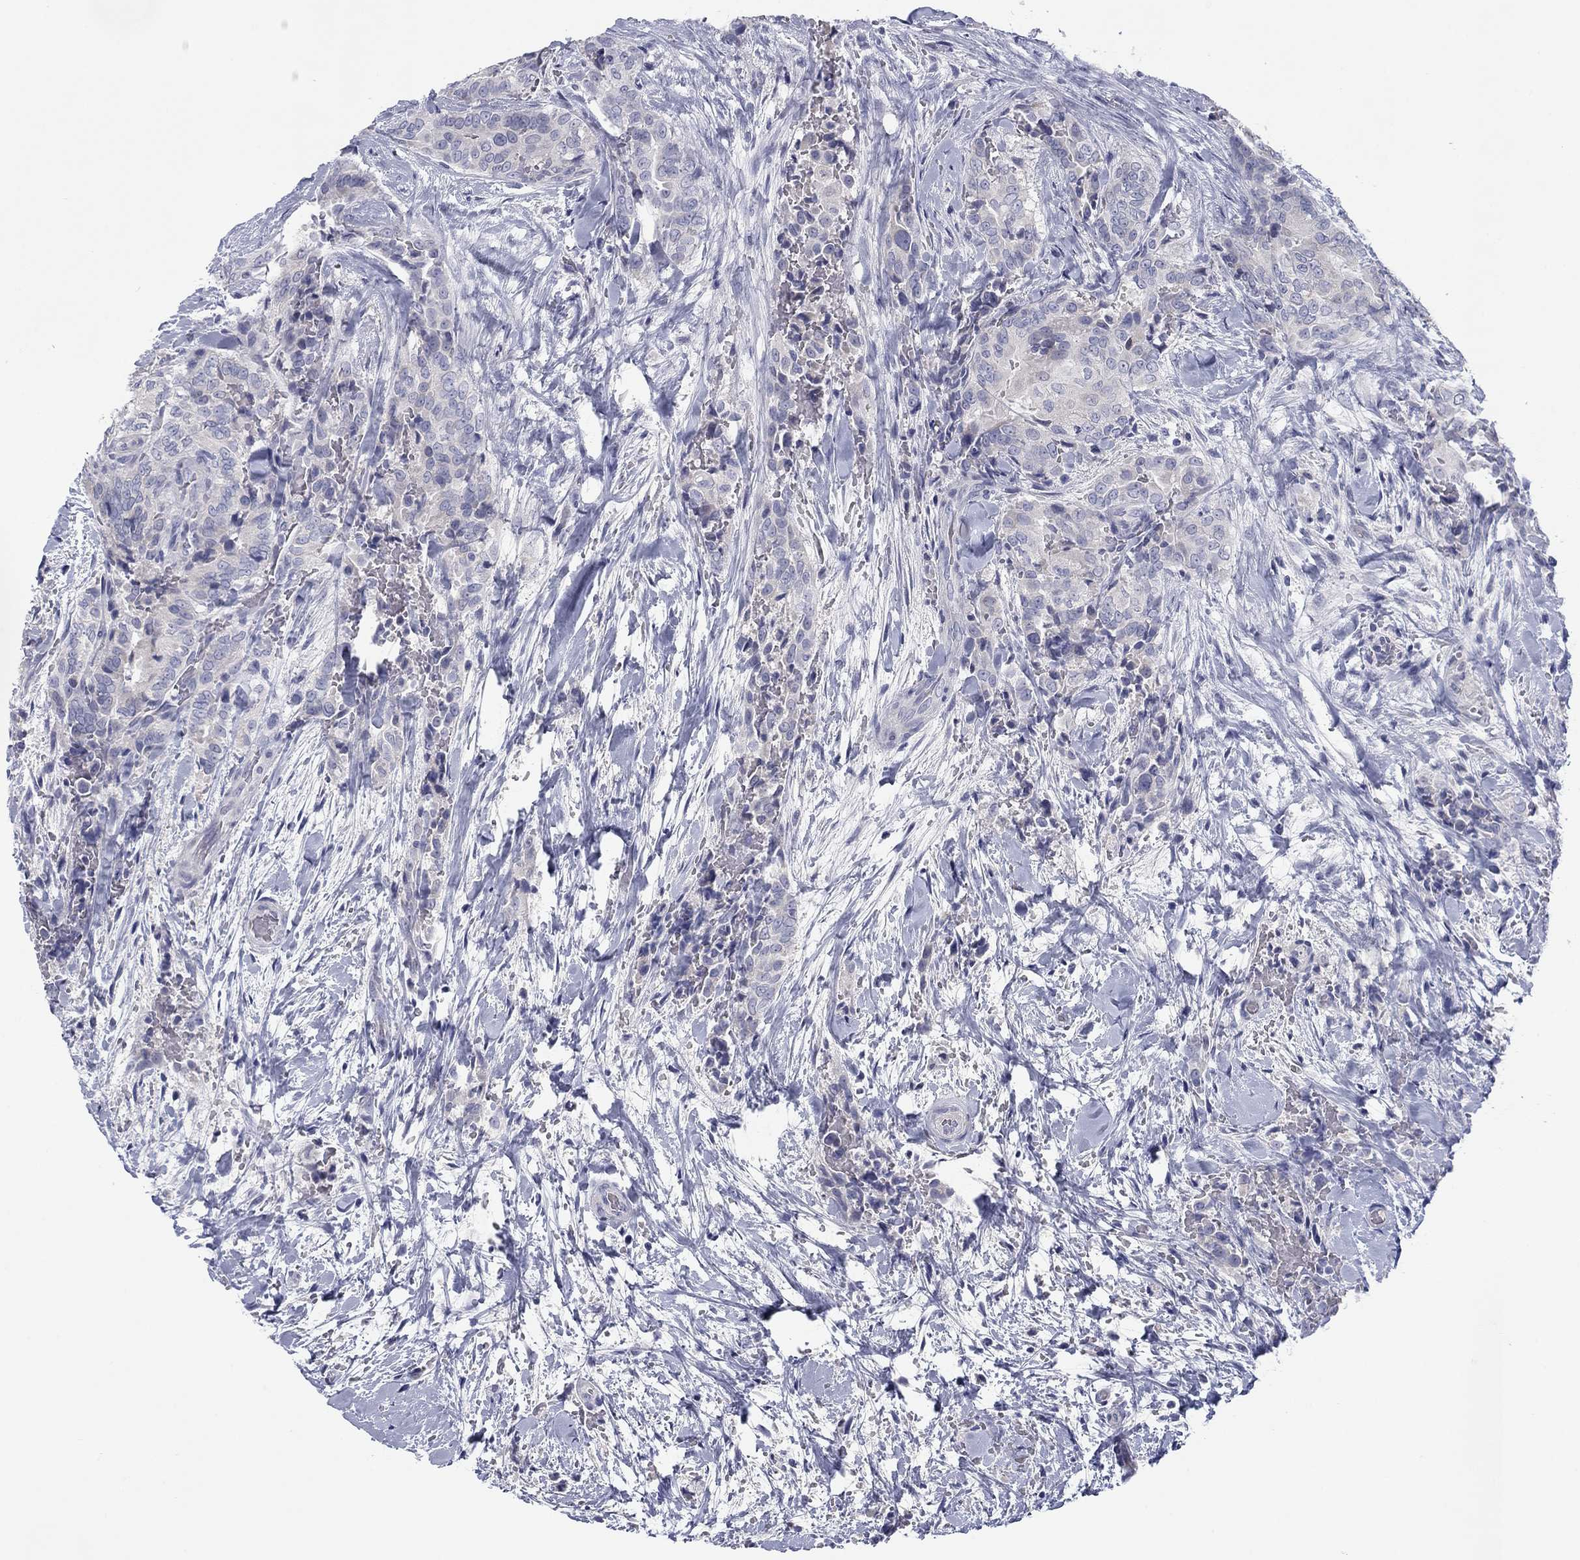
{"staining": {"intensity": "negative", "quantity": "none", "location": "none"}, "tissue": "thyroid cancer", "cell_type": "Tumor cells", "image_type": "cancer", "snomed": [{"axis": "morphology", "description": "Papillary adenocarcinoma, NOS"}, {"axis": "topography", "description": "Thyroid gland"}], "caption": "The histopathology image exhibits no staining of tumor cells in thyroid papillary adenocarcinoma.", "gene": "CALB1", "patient": {"sex": "male", "age": 61}}